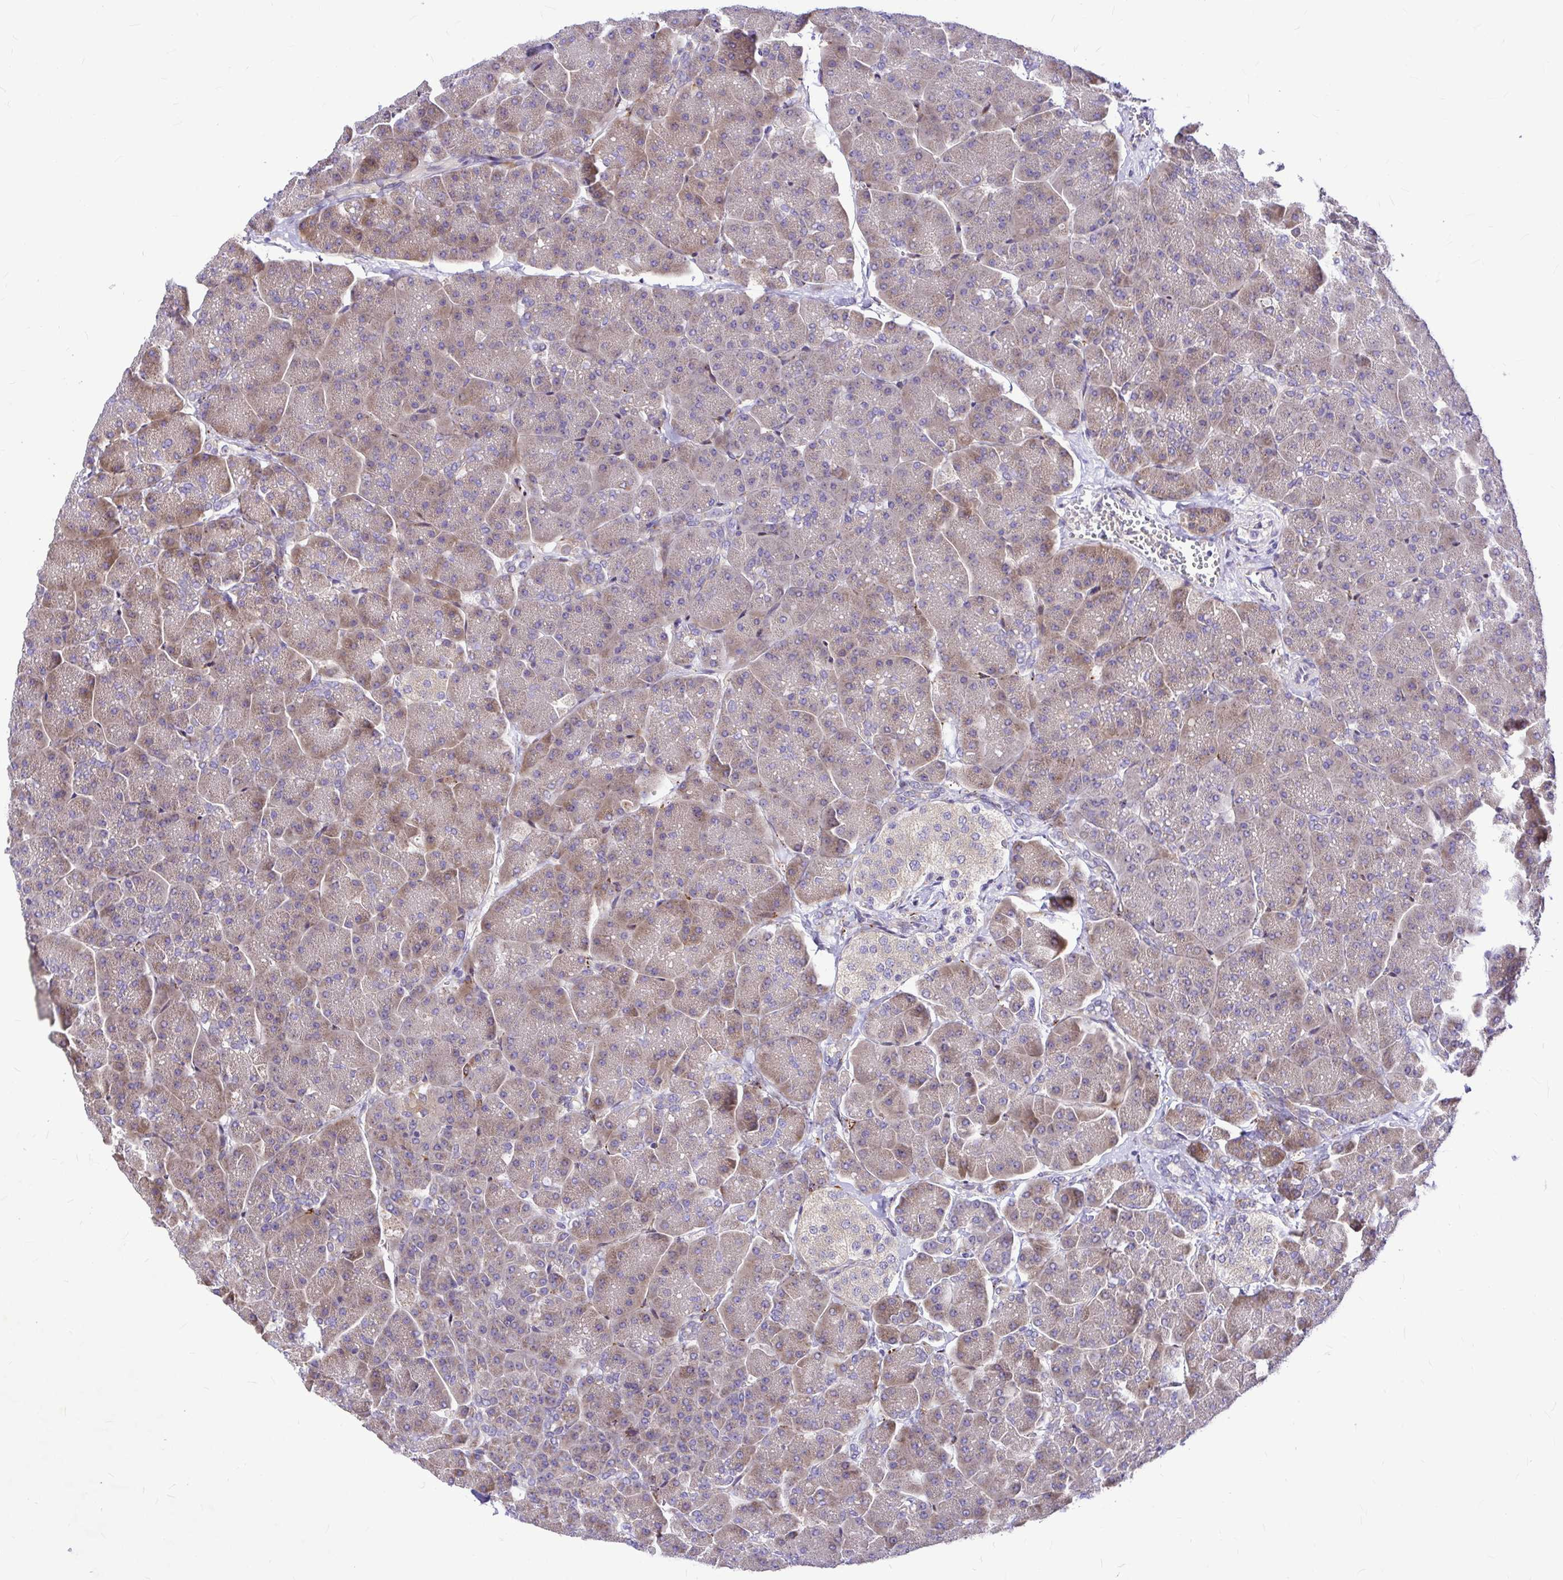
{"staining": {"intensity": "moderate", "quantity": ">75%", "location": "cytoplasmic/membranous"}, "tissue": "pancreas", "cell_type": "Exocrine glandular cells", "image_type": "normal", "snomed": [{"axis": "morphology", "description": "Normal tissue, NOS"}, {"axis": "topography", "description": "Pancreas"}, {"axis": "topography", "description": "Peripheral nerve tissue"}], "caption": "Pancreas stained with immunohistochemistry (IHC) demonstrates moderate cytoplasmic/membranous staining in approximately >75% of exocrine glandular cells.", "gene": "GABBR2", "patient": {"sex": "male", "age": 54}}